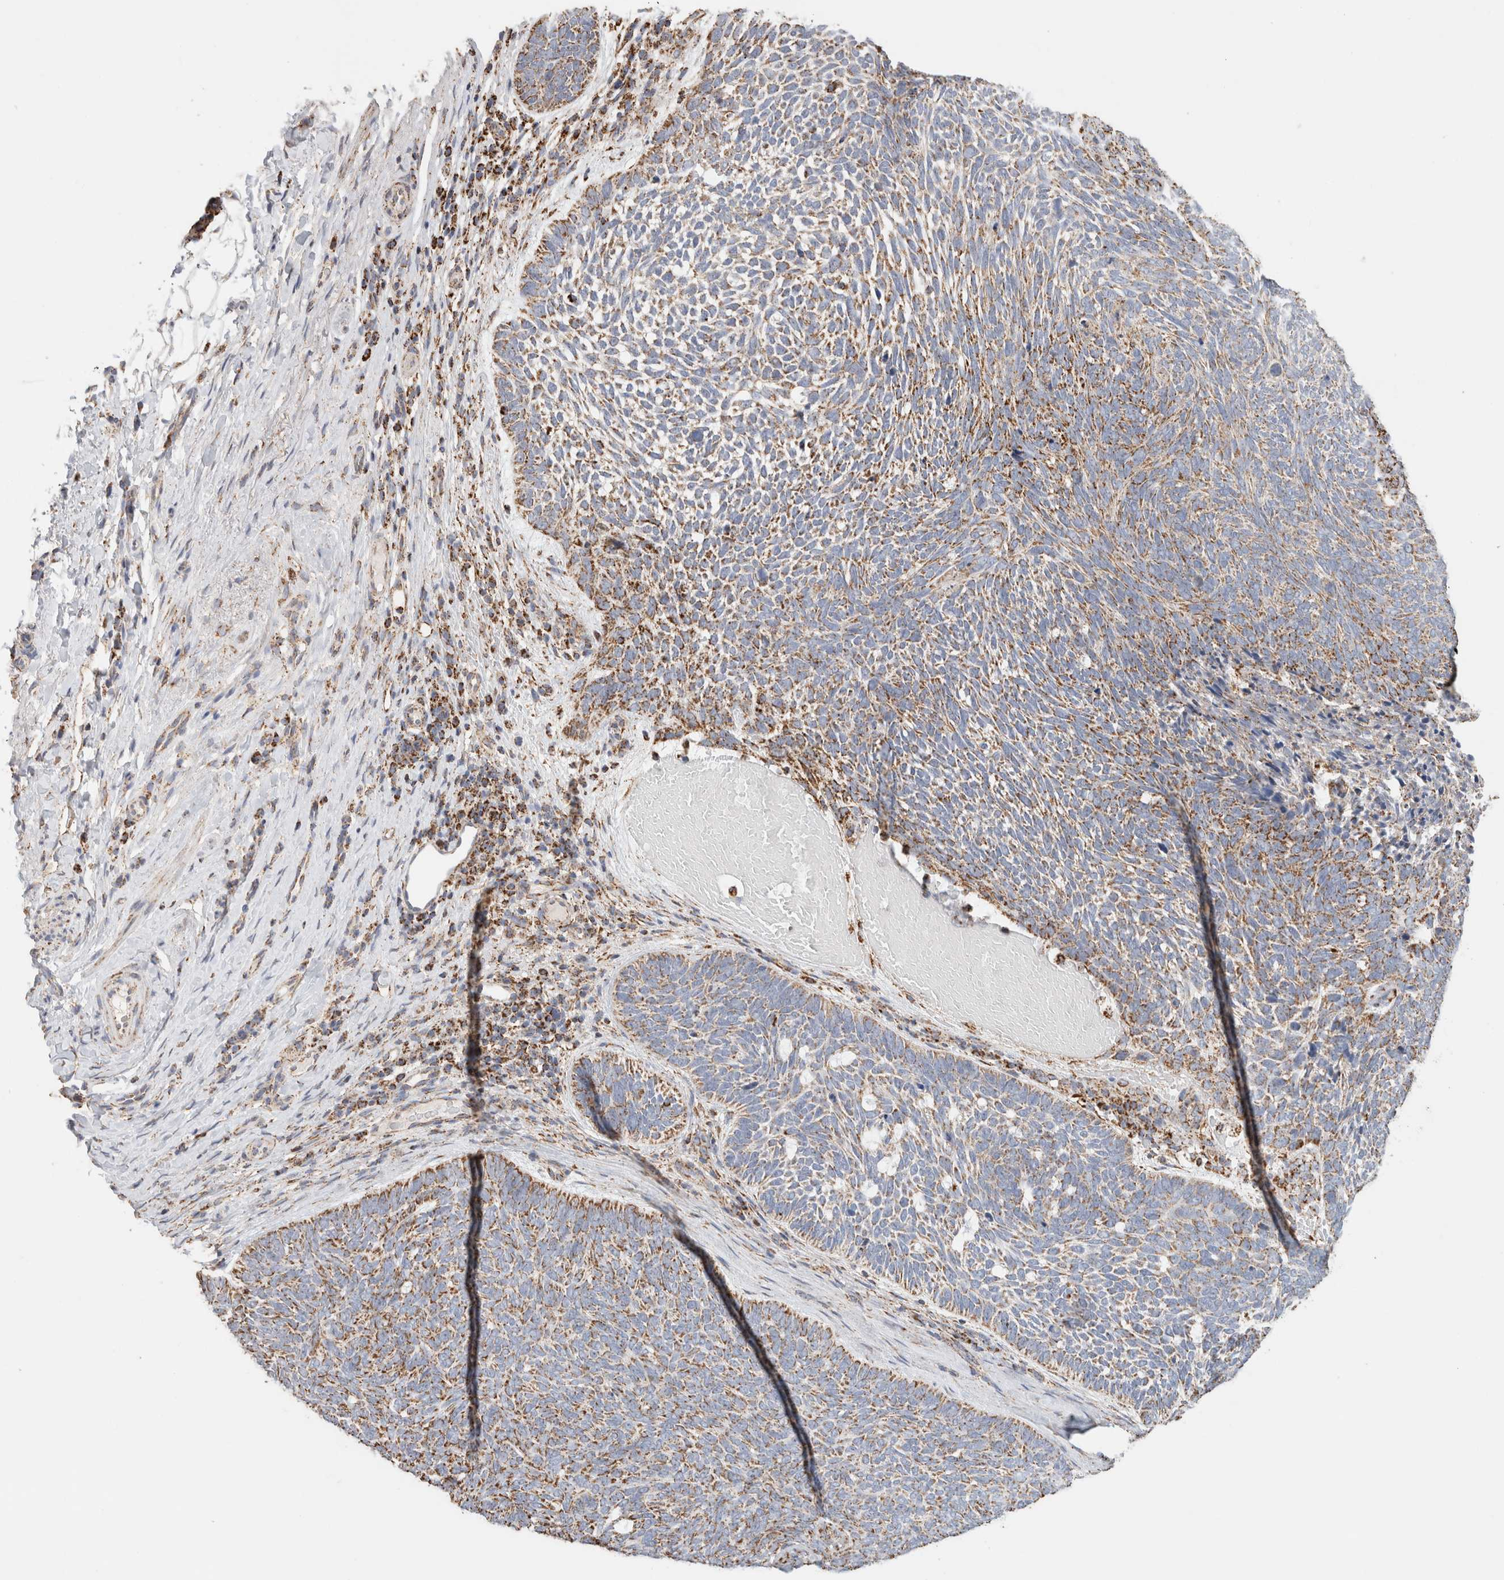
{"staining": {"intensity": "moderate", "quantity": ">75%", "location": "cytoplasmic/membranous"}, "tissue": "skin cancer", "cell_type": "Tumor cells", "image_type": "cancer", "snomed": [{"axis": "morphology", "description": "Basal cell carcinoma"}, {"axis": "topography", "description": "Skin"}], "caption": "Skin cancer (basal cell carcinoma) tissue shows moderate cytoplasmic/membranous positivity in approximately >75% of tumor cells (DAB (3,3'-diaminobenzidine) IHC, brown staining for protein, blue staining for nuclei).", "gene": "C1QBP", "patient": {"sex": "female", "age": 85}}